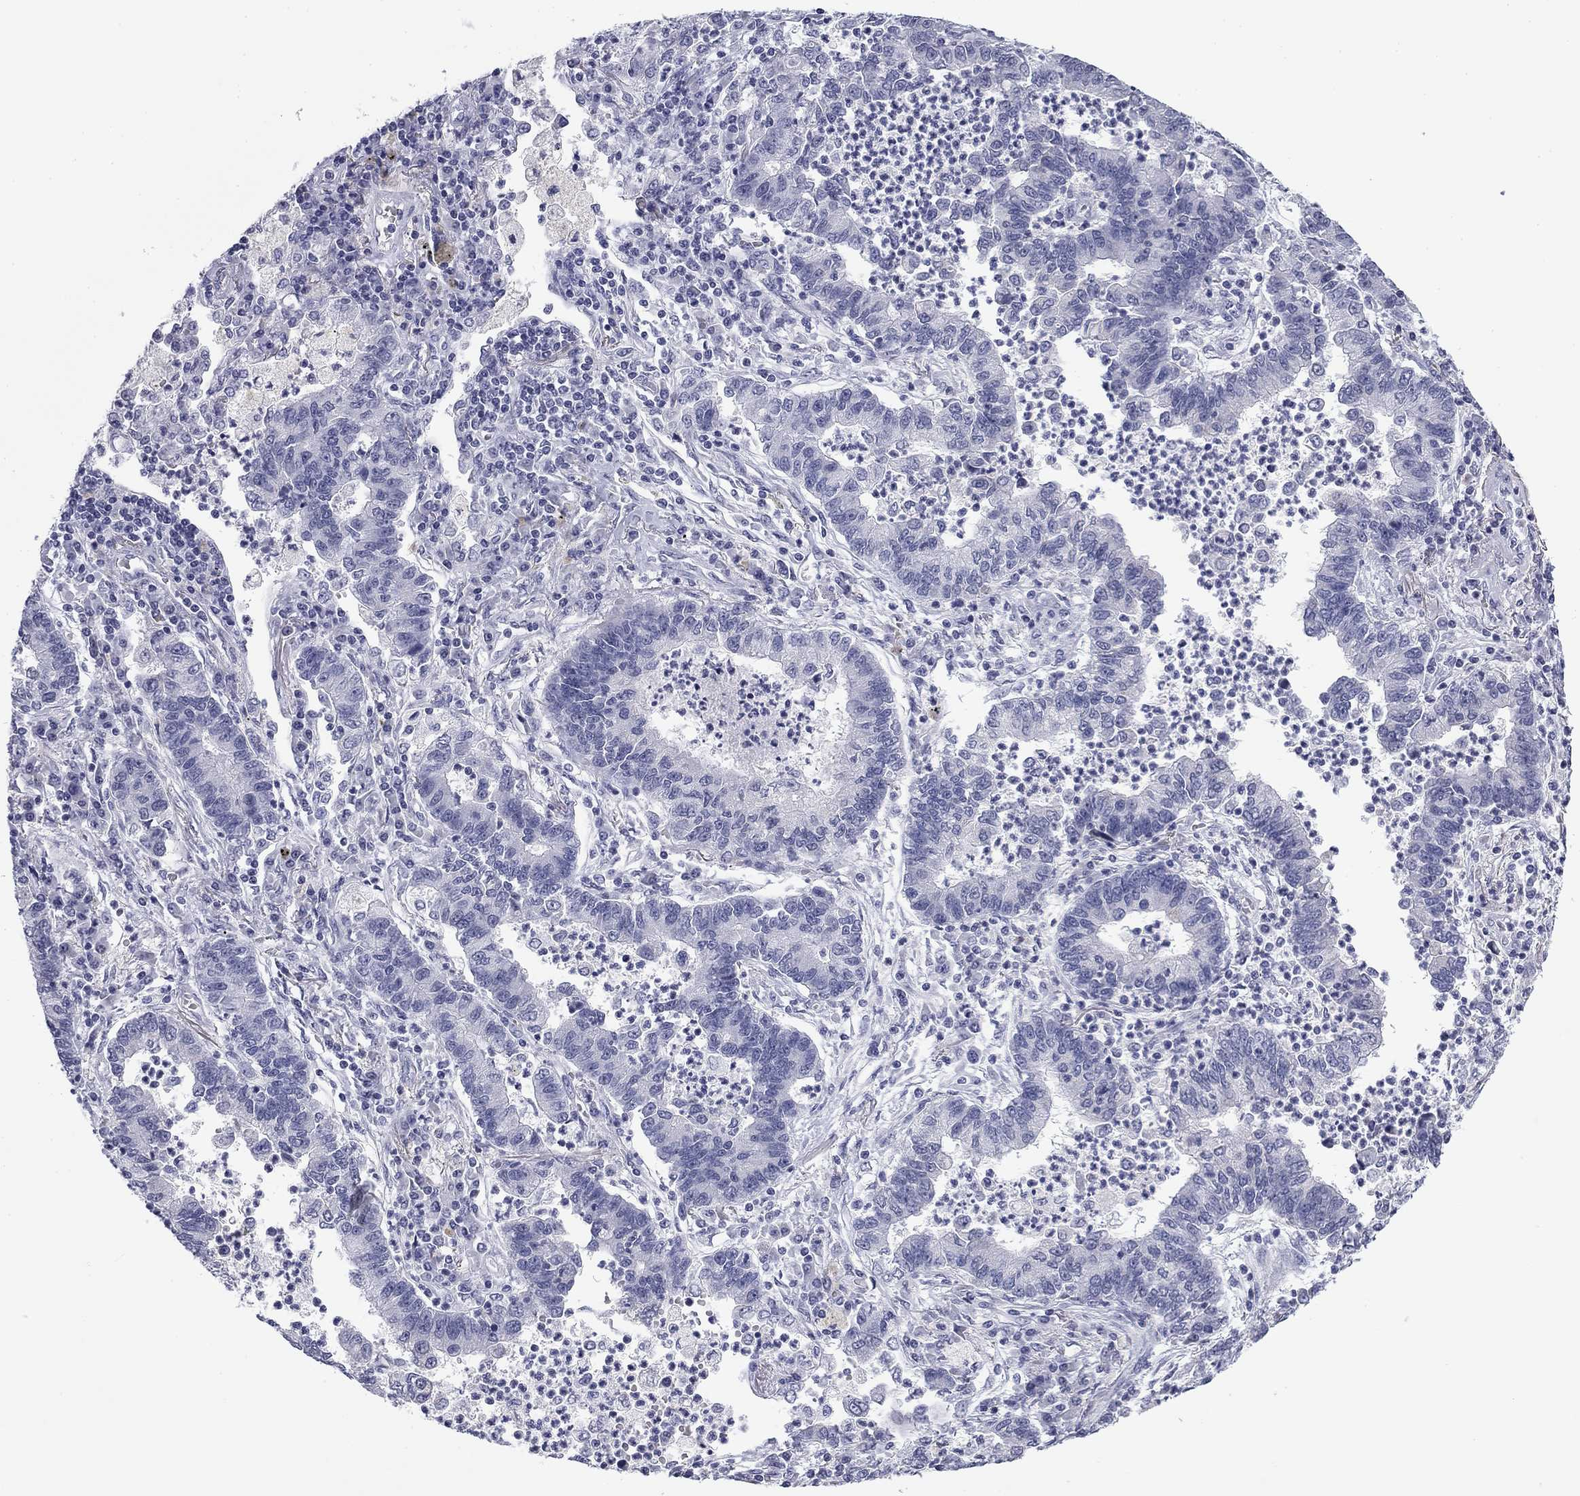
{"staining": {"intensity": "negative", "quantity": "none", "location": "none"}, "tissue": "lung cancer", "cell_type": "Tumor cells", "image_type": "cancer", "snomed": [{"axis": "morphology", "description": "Adenocarcinoma, NOS"}, {"axis": "topography", "description": "Lung"}], "caption": "An image of adenocarcinoma (lung) stained for a protein reveals no brown staining in tumor cells.", "gene": "PRPH", "patient": {"sex": "female", "age": 57}}